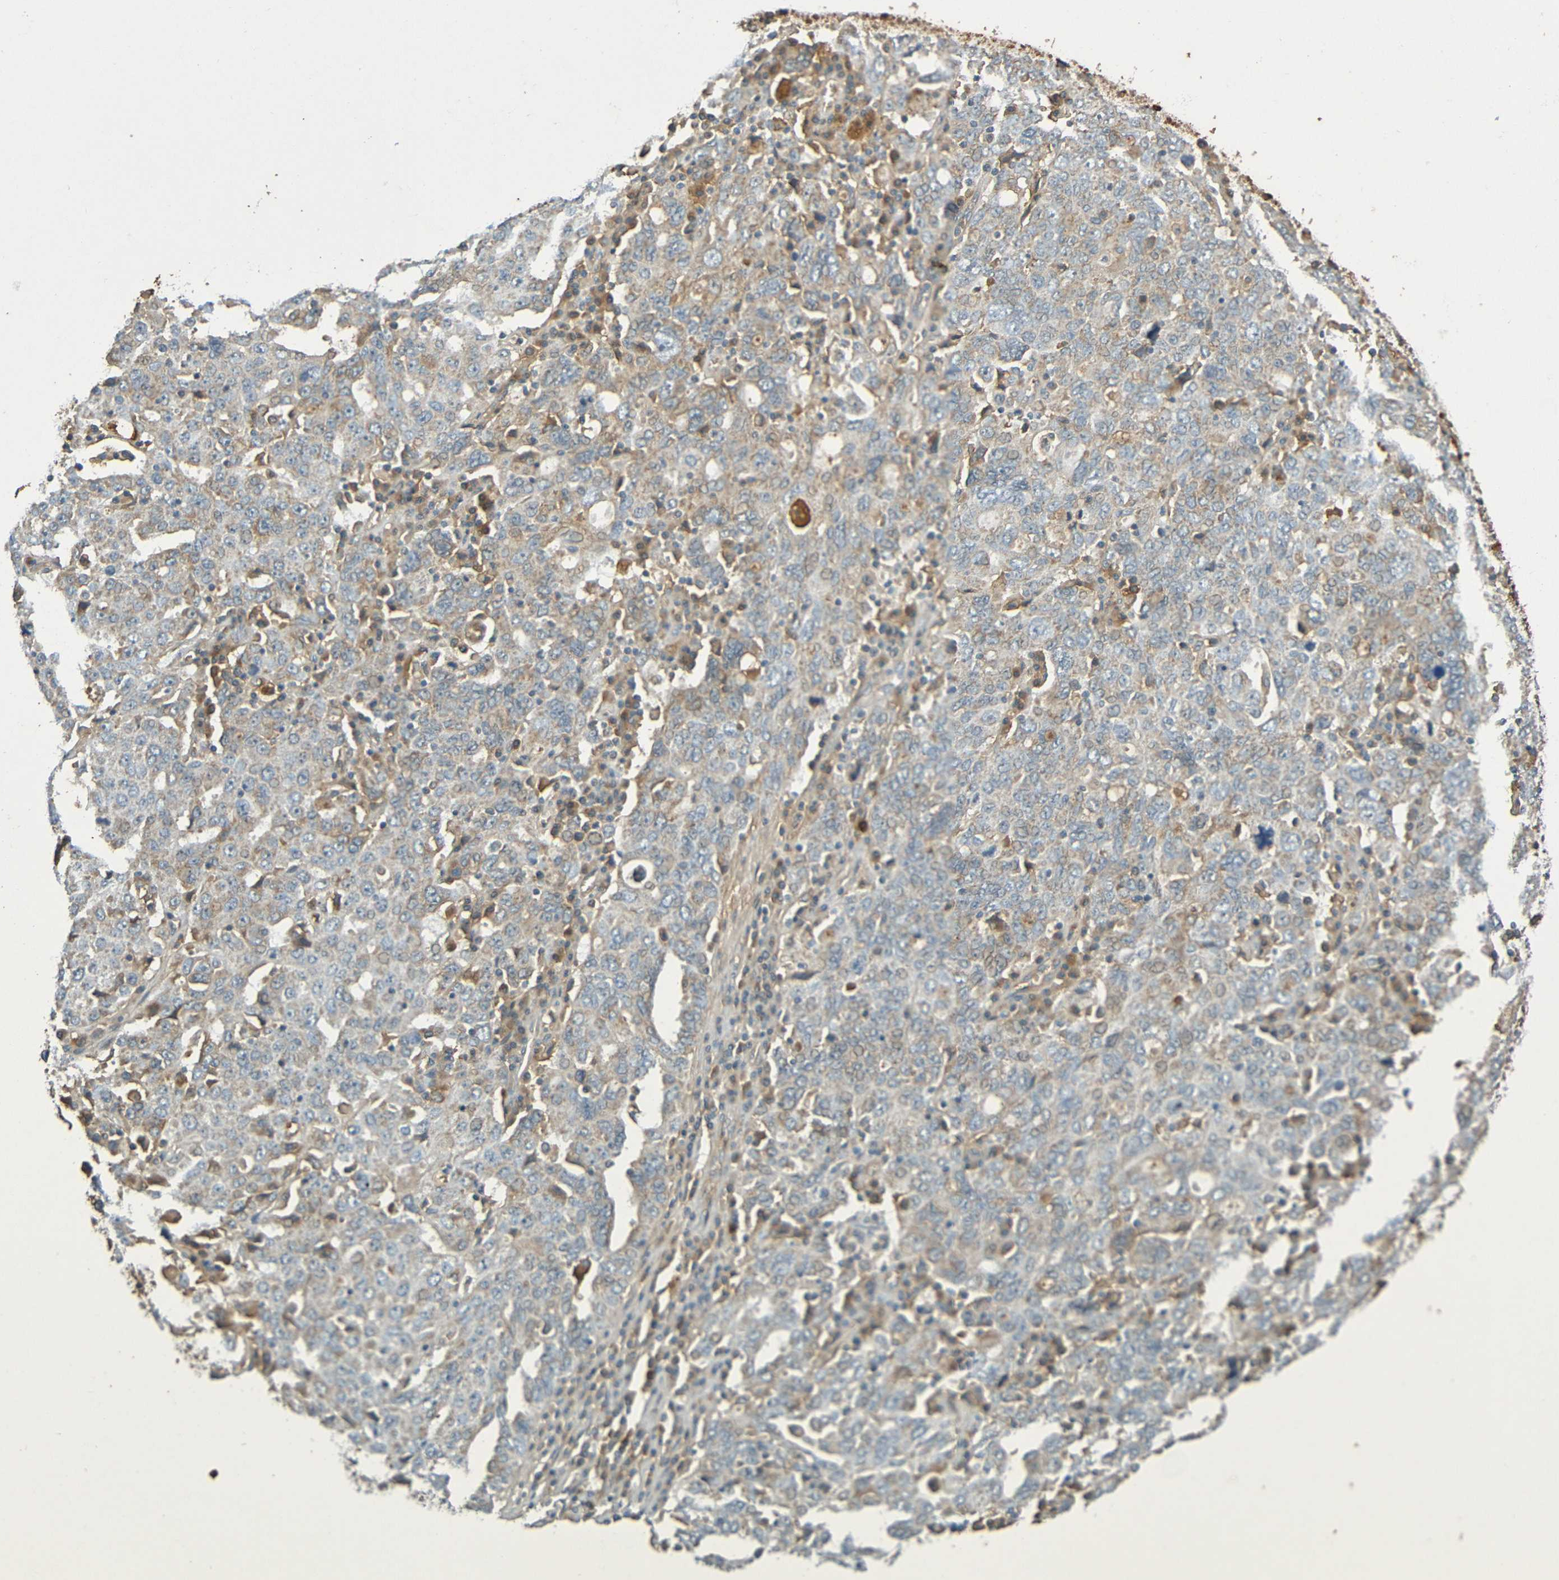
{"staining": {"intensity": "weak", "quantity": ">75%", "location": "cytoplasmic/membranous"}, "tissue": "ovarian cancer", "cell_type": "Tumor cells", "image_type": "cancer", "snomed": [{"axis": "morphology", "description": "Carcinoma, endometroid"}, {"axis": "topography", "description": "Ovary"}], "caption": "This histopathology image reveals ovarian cancer (endometroid carcinoma) stained with immunohistochemistry to label a protein in brown. The cytoplasmic/membranous of tumor cells show weak positivity for the protein. Nuclei are counter-stained blue.", "gene": "C1QA", "patient": {"sex": "female", "age": 62}}